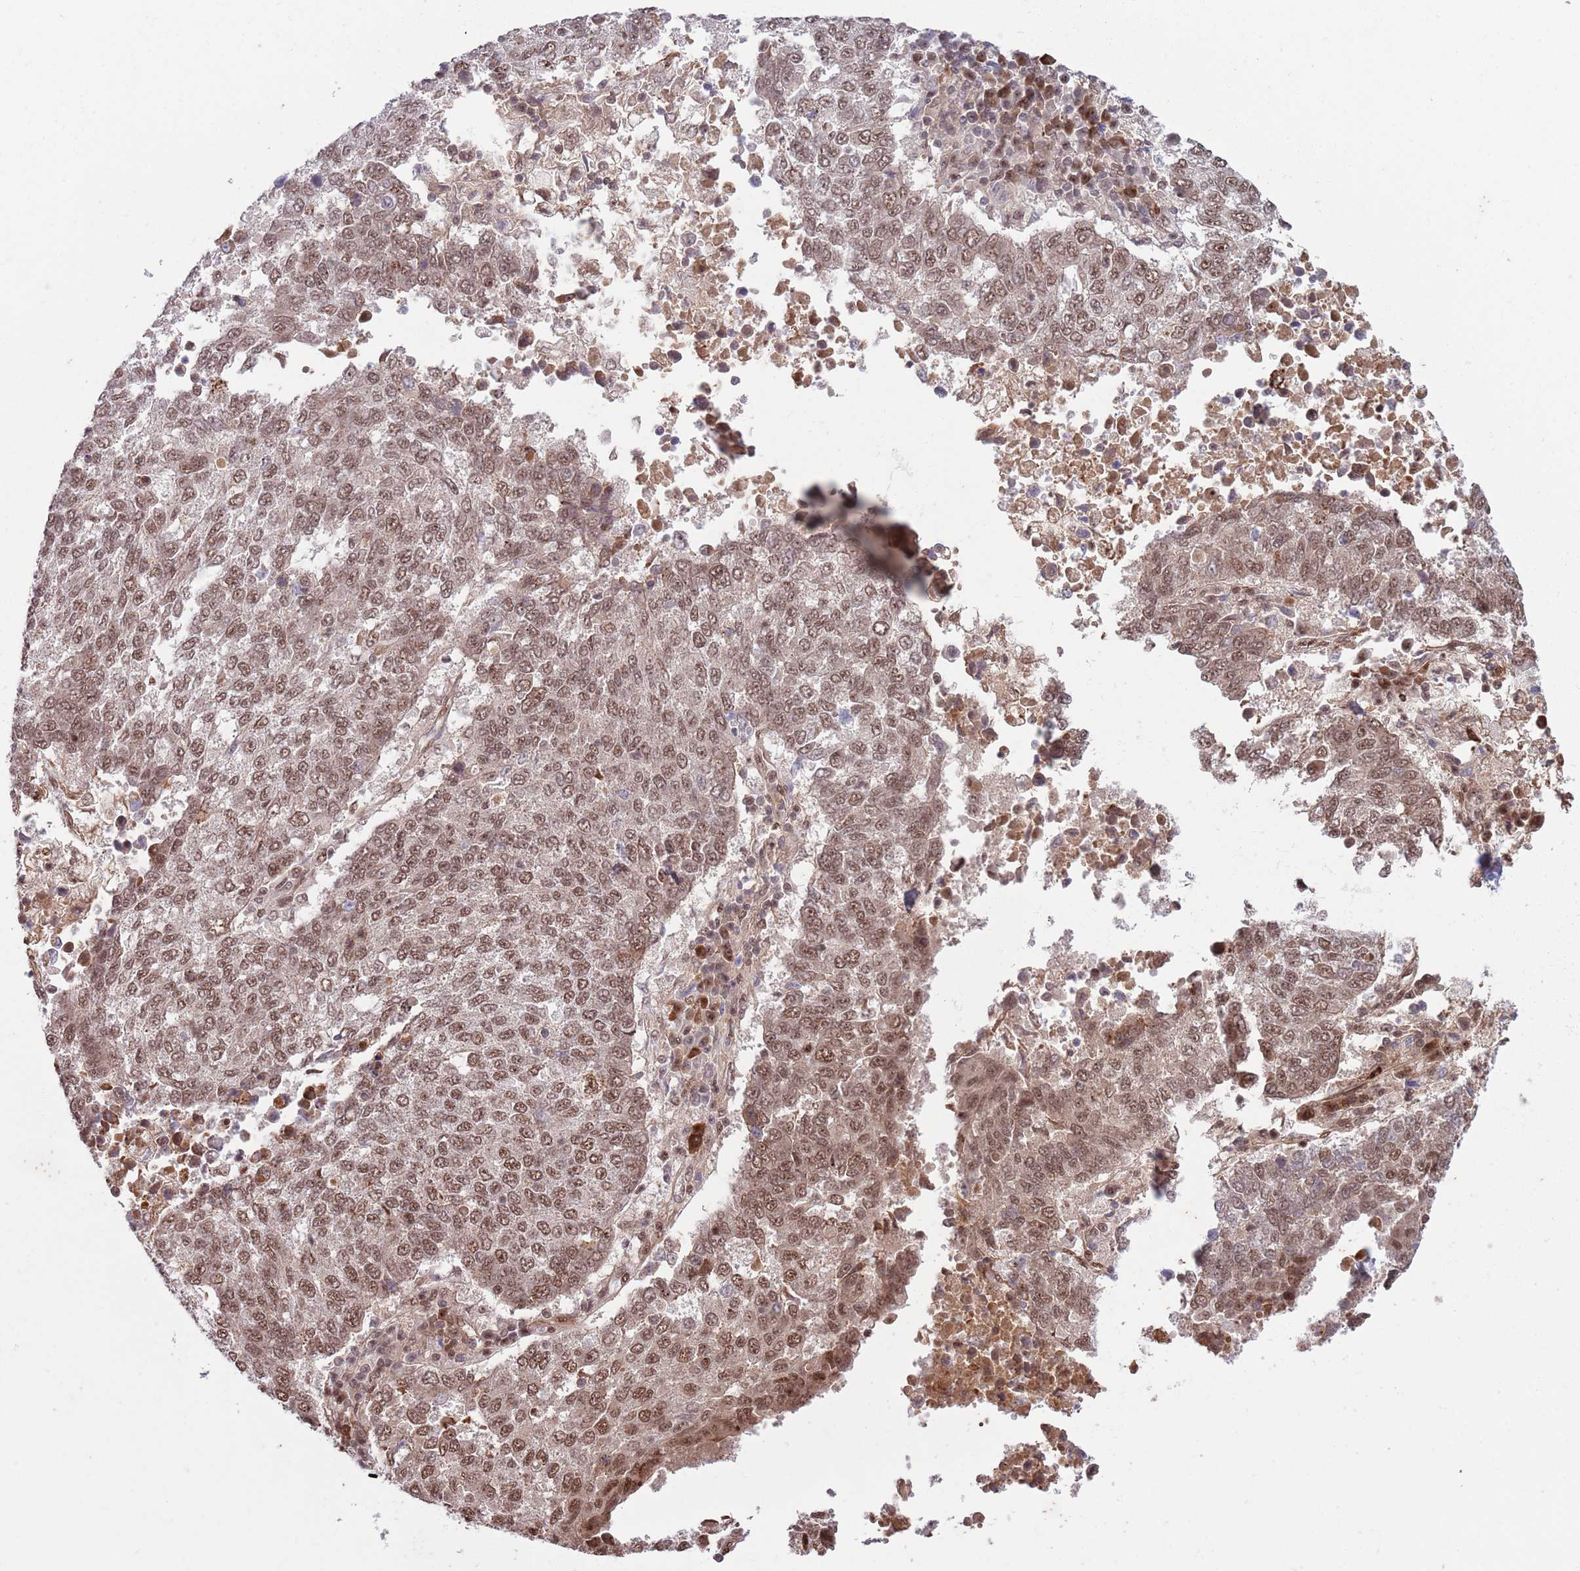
{"staining": {"intensity": "moderate", "quantity": ">75%", "location": "nuclear"}, "tissue": "lung cancer", "cell_type": "Tumor cells", "image_type": "cancer", "snomed": [{"axis": "morphology", "description": "Squamous cell carcinoma, NOS"}, {"axis": "topography", "description": "Lung"}], "caption": "The histopathology image shows a brown stain indicating the presence of a protein in the nuclear of tumor cells in lung cancer.", "gene": "SIPA1L3", "patient": {"sex": "male", "age": 73}}